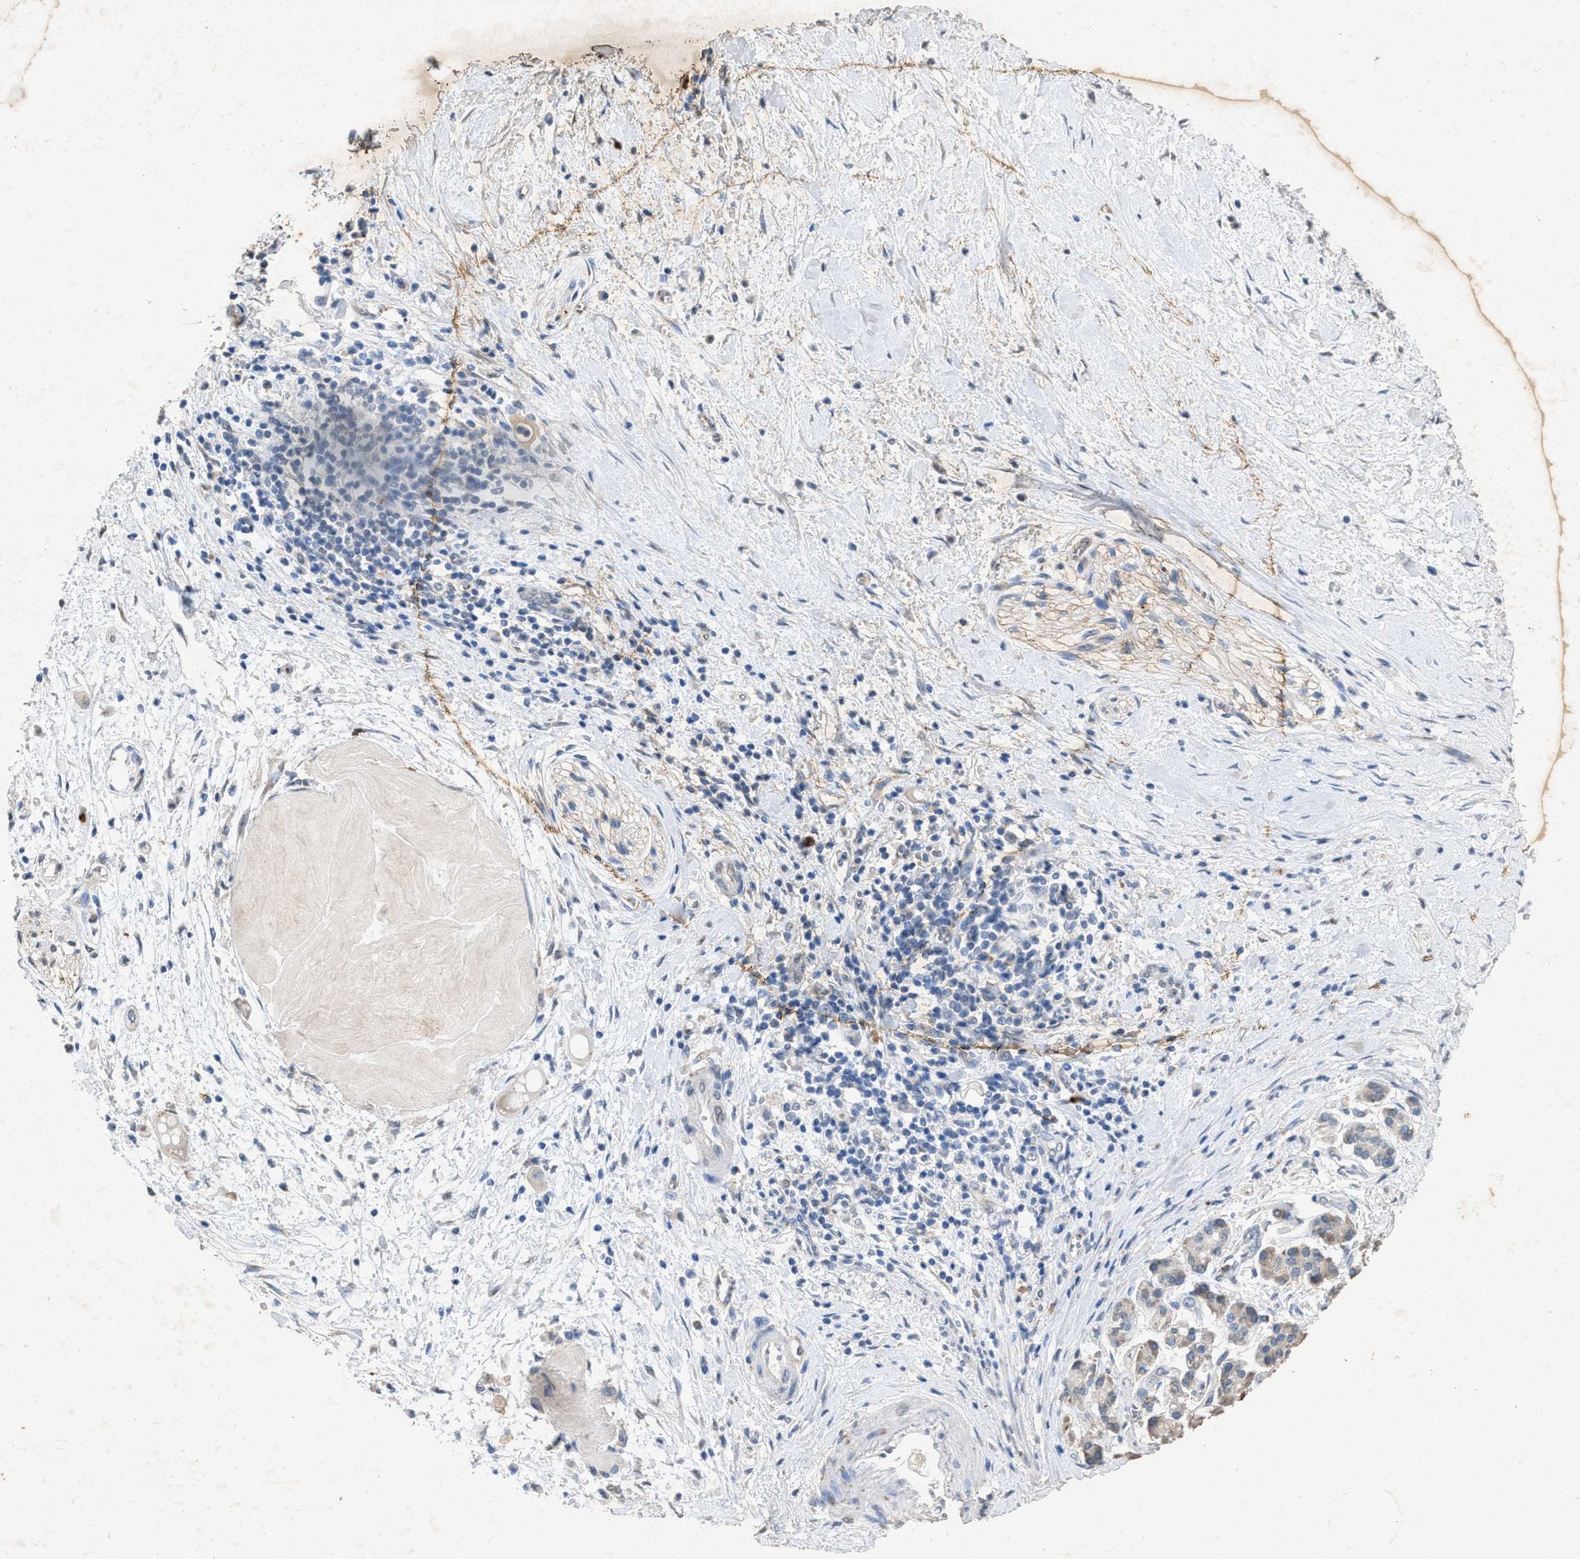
{"staining": {"intensity": "negative", "quantity": "none", "location": "none"}, "tissue": "pancreatic cancer", "cell_type": "Tumor cells", "image_type": "cancer", "snomed": [{"axis": "morphology", "description": "Adenocarcinoma, NOS"}, {"axis": "topography", "description": "Pancreas"}], "caption": "High magnification brightfield microscopy of pancreatic adenocarcinoma stained with DAB (3,3'-diaminobenzidine) (brown) and counterstained with hematoxylin (blue): tumor cells show no significant expression.", "gene": "LTB4R2", "patient": {"sex": "male", "age": 55}}